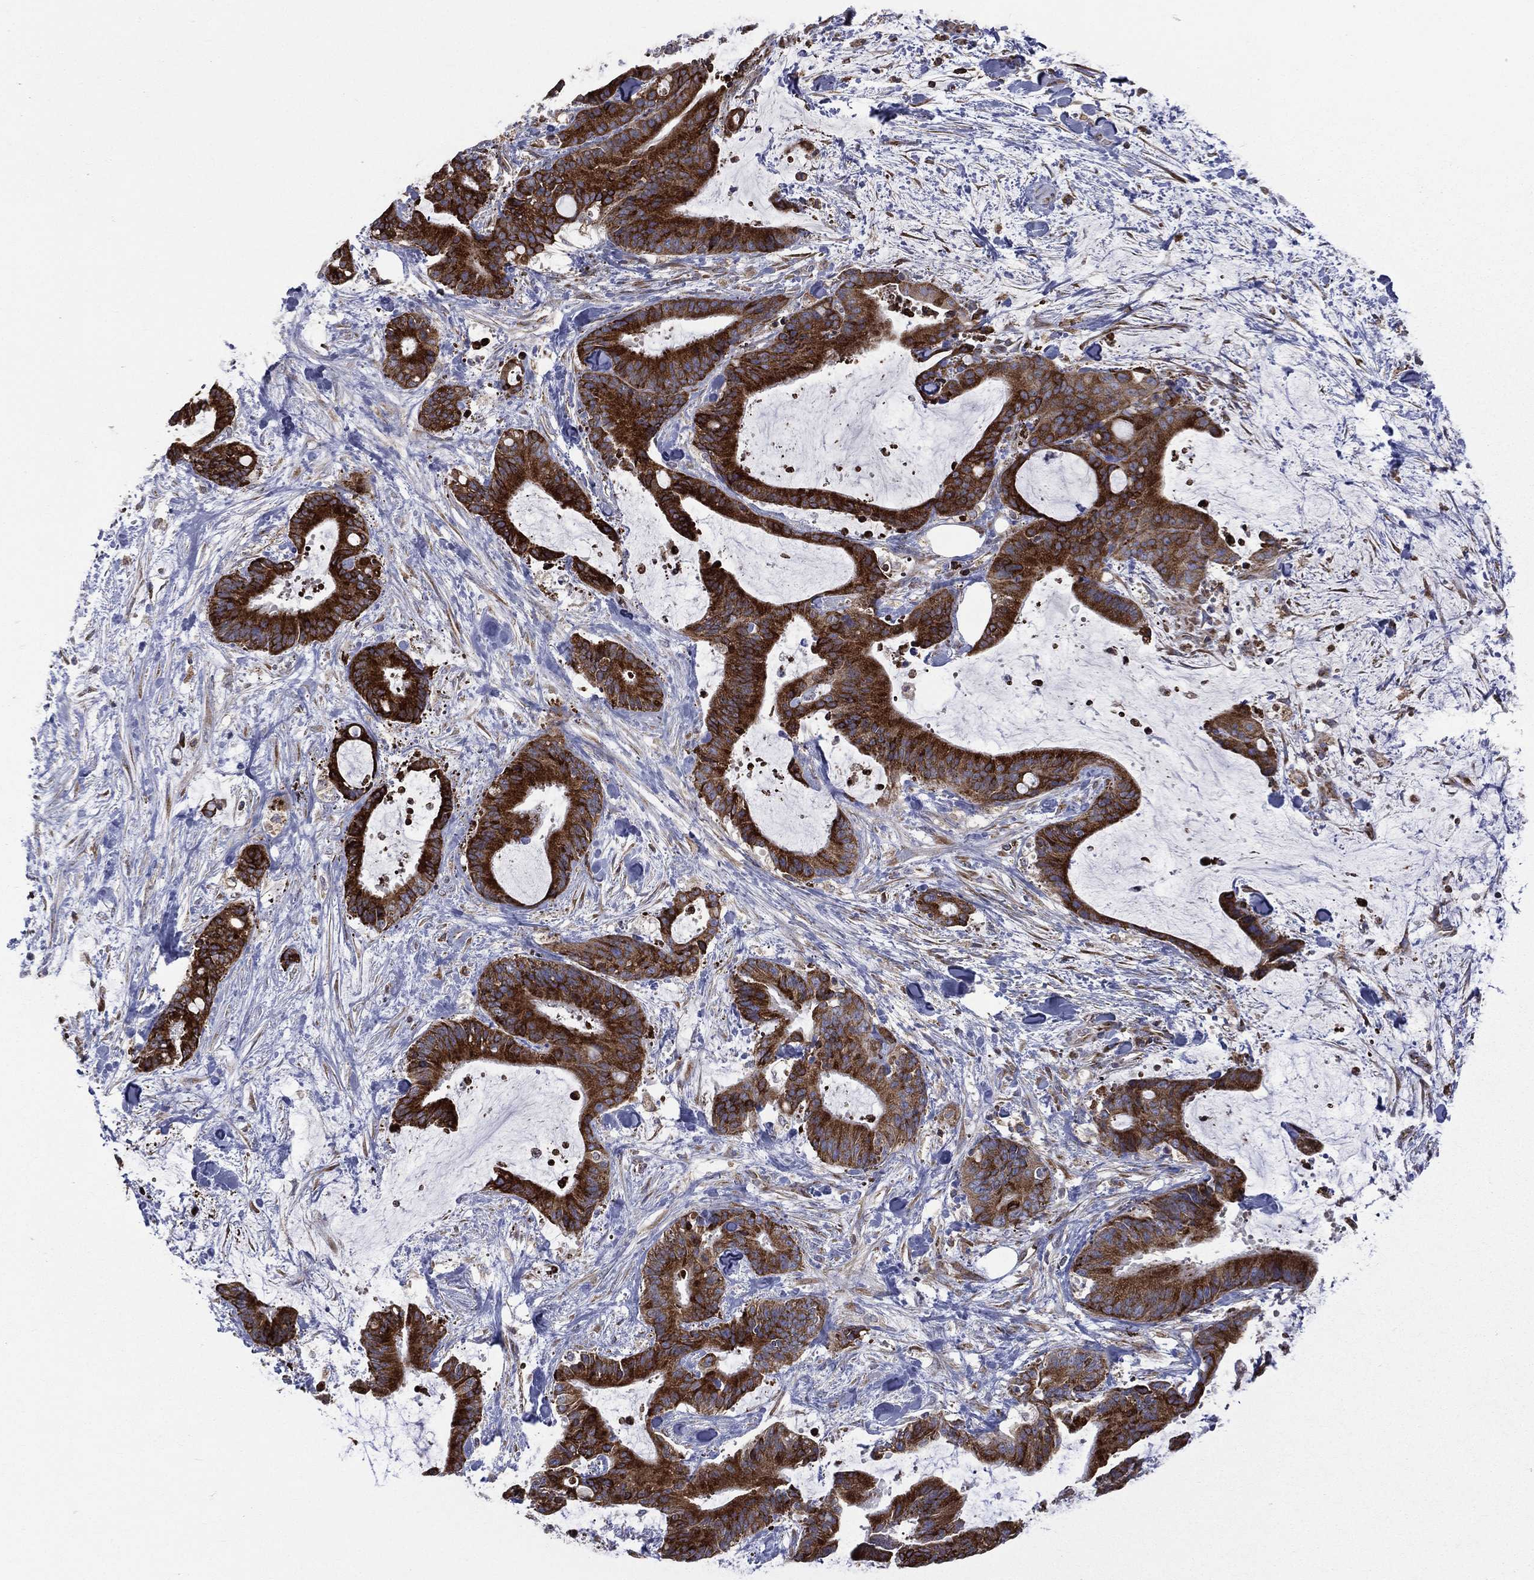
{"staining": {"intensity": "strong", "quantity": ">75%", "location": "cytoplasmic/membranous"}, "tissue": "liver cancer", "cell_type": "Tumor cells", "image_type": "cancer", "snomed": [{"axis": "morphology", "description": "Cholangiocarcinoma"}, {"axis": "topography", "description": "Liver"}], "caption": "Immunohistochemistry (IHC) staining of liver cancer (cholangiocarcinoma), which shows high levels of strong cytoplasmic/membranous positivity in approximately >75% of tumor cells indicating strong cytoplasmic/membranous protein staining. The staining was performed using DAB (brown) for protein detection and nuclei were counterstained in hematoxylin (blue).", "gene": "C20orf96", "patient": {"sex": "female", "age": 73}}